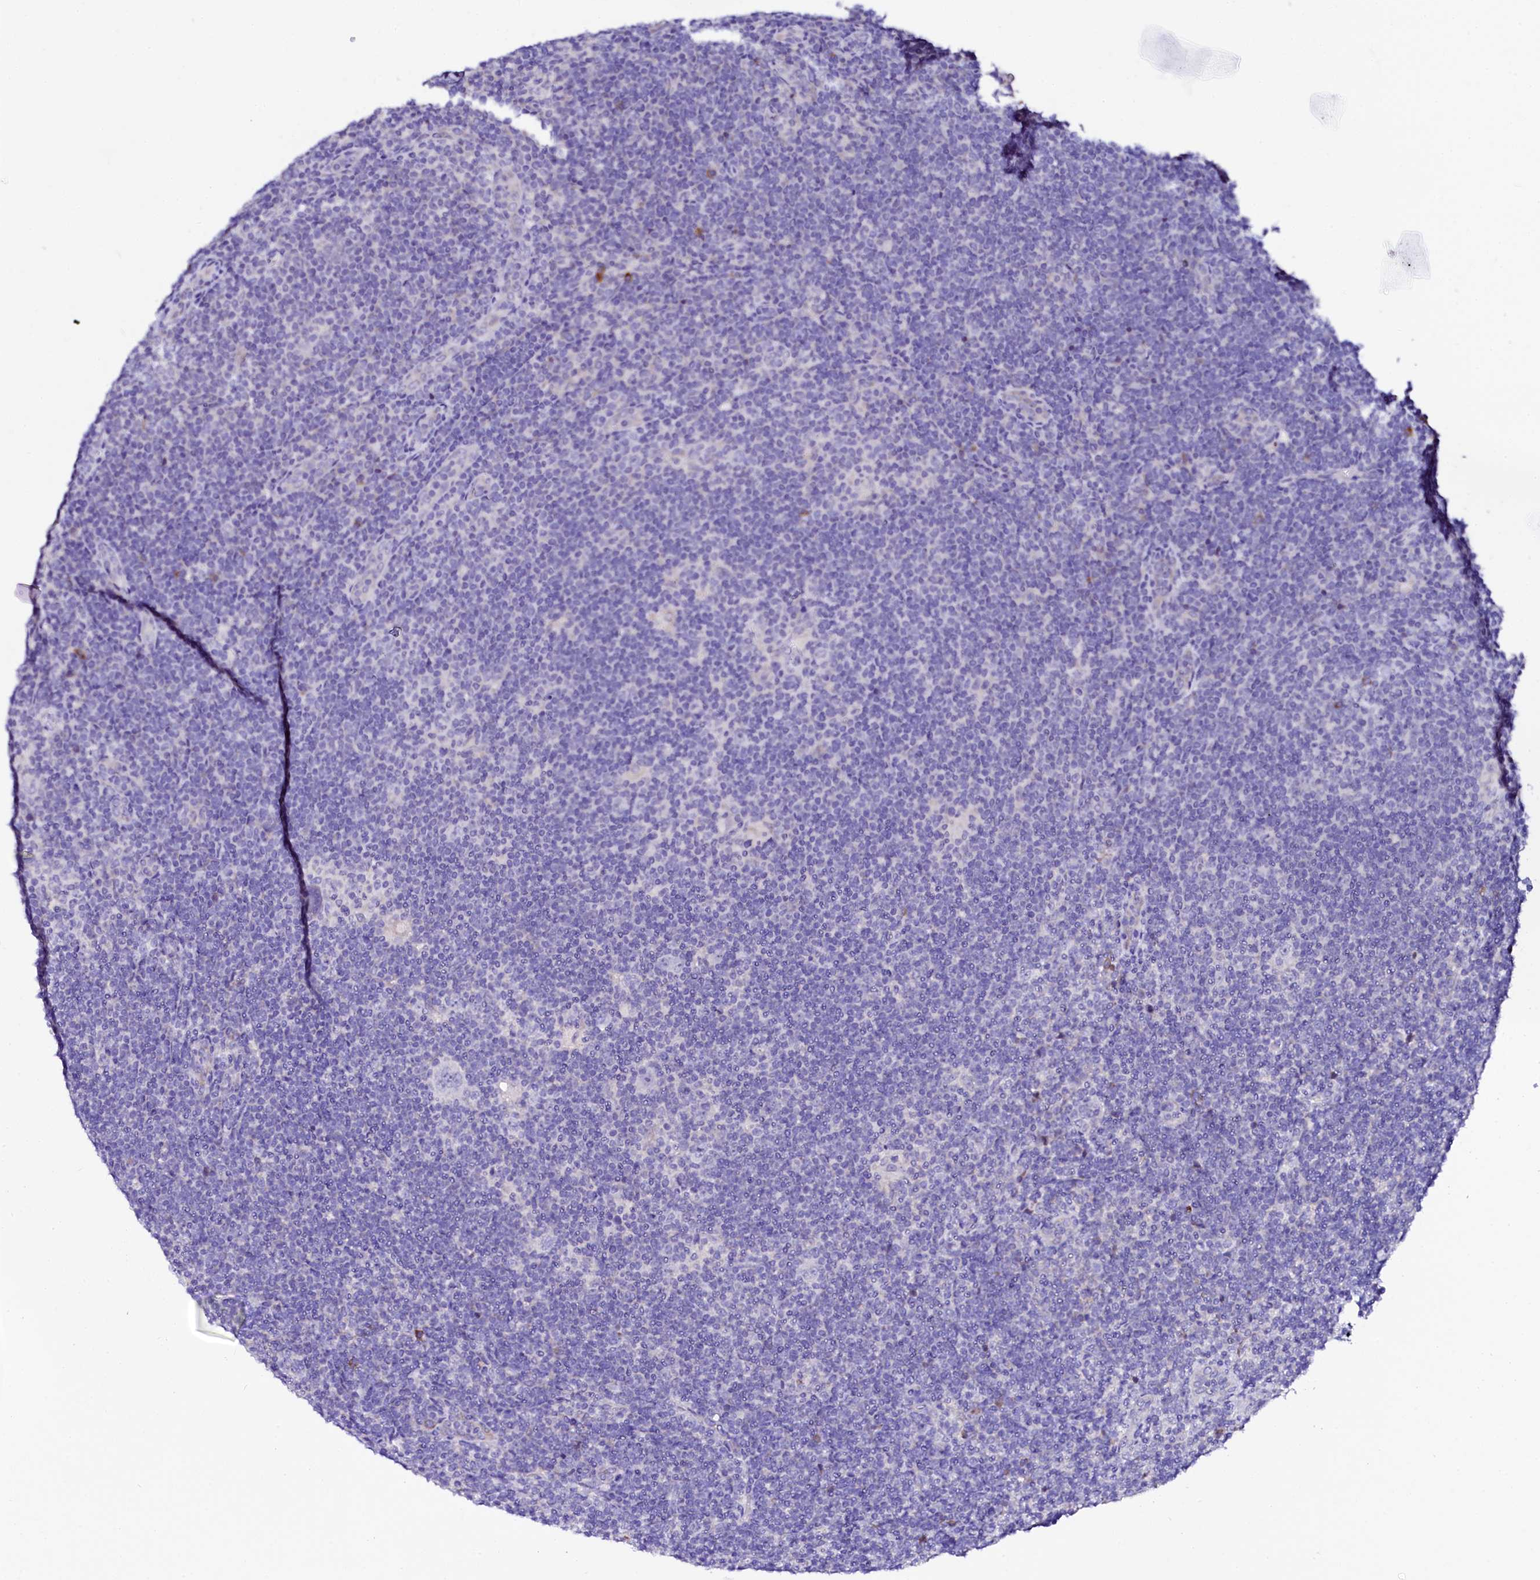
{"staining": {"intensity": "negative", "quantity": "none", "location": "none"}, "tissue": "lymphoma", "cell_type": "Tumor cells", "image_type": "cancer", "snomed": [{"axis": "morphology", "description": "Hodgkin's disease, NOS"}, {"axis": "topography", "description": "Lymph node"}], "caption": "Lymphoma was stained to show a protein in brown. There is no significant positivity in tumor cells.", "gene": "BTBD16", "patient": {"sex": "female", "age": 57}}